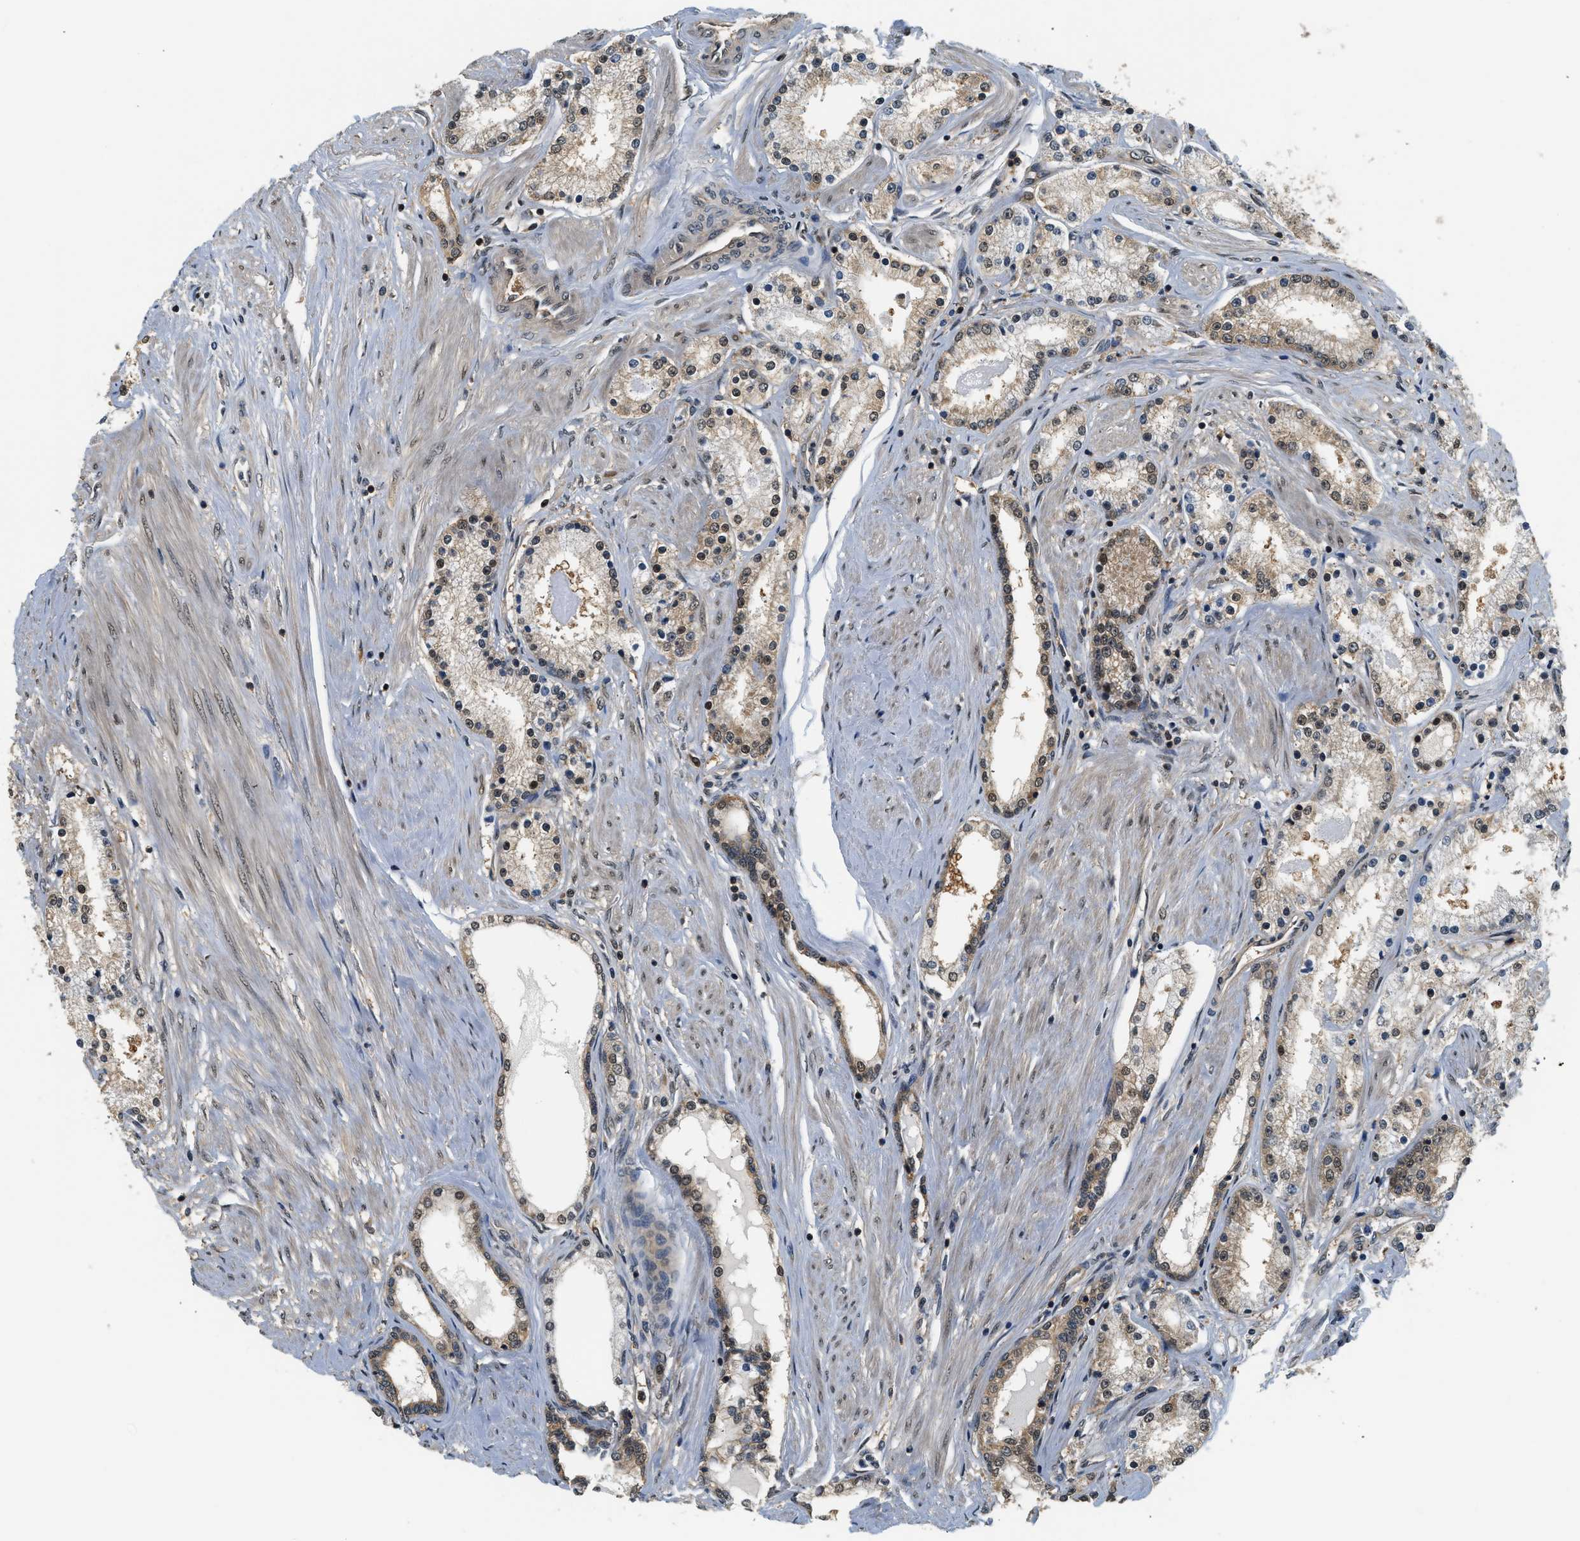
{"staining": {"intensity": "weak", "quantity": ">75%", "location": "cytoplasmic/membranous,nuclear"}, "tissue": "prostate cancer", "cell_type": "Tumor cells", "image_type": "cancer", "snomed": [{"axis": "morphology", "description": "Adenocarcinoma, Low grade"}, {"axis": "topography", "description": "Prostate"}], "caption": "Adenocarcinoma (low-grade) (prostate) tissue displays weak cytoplasmic/membranous and nuclear positivity in about >75% of tumor cells, visualized by immunohistochemistry.", "gene": "PSMD3", "patient": {"sex": "male", "age": 63}}